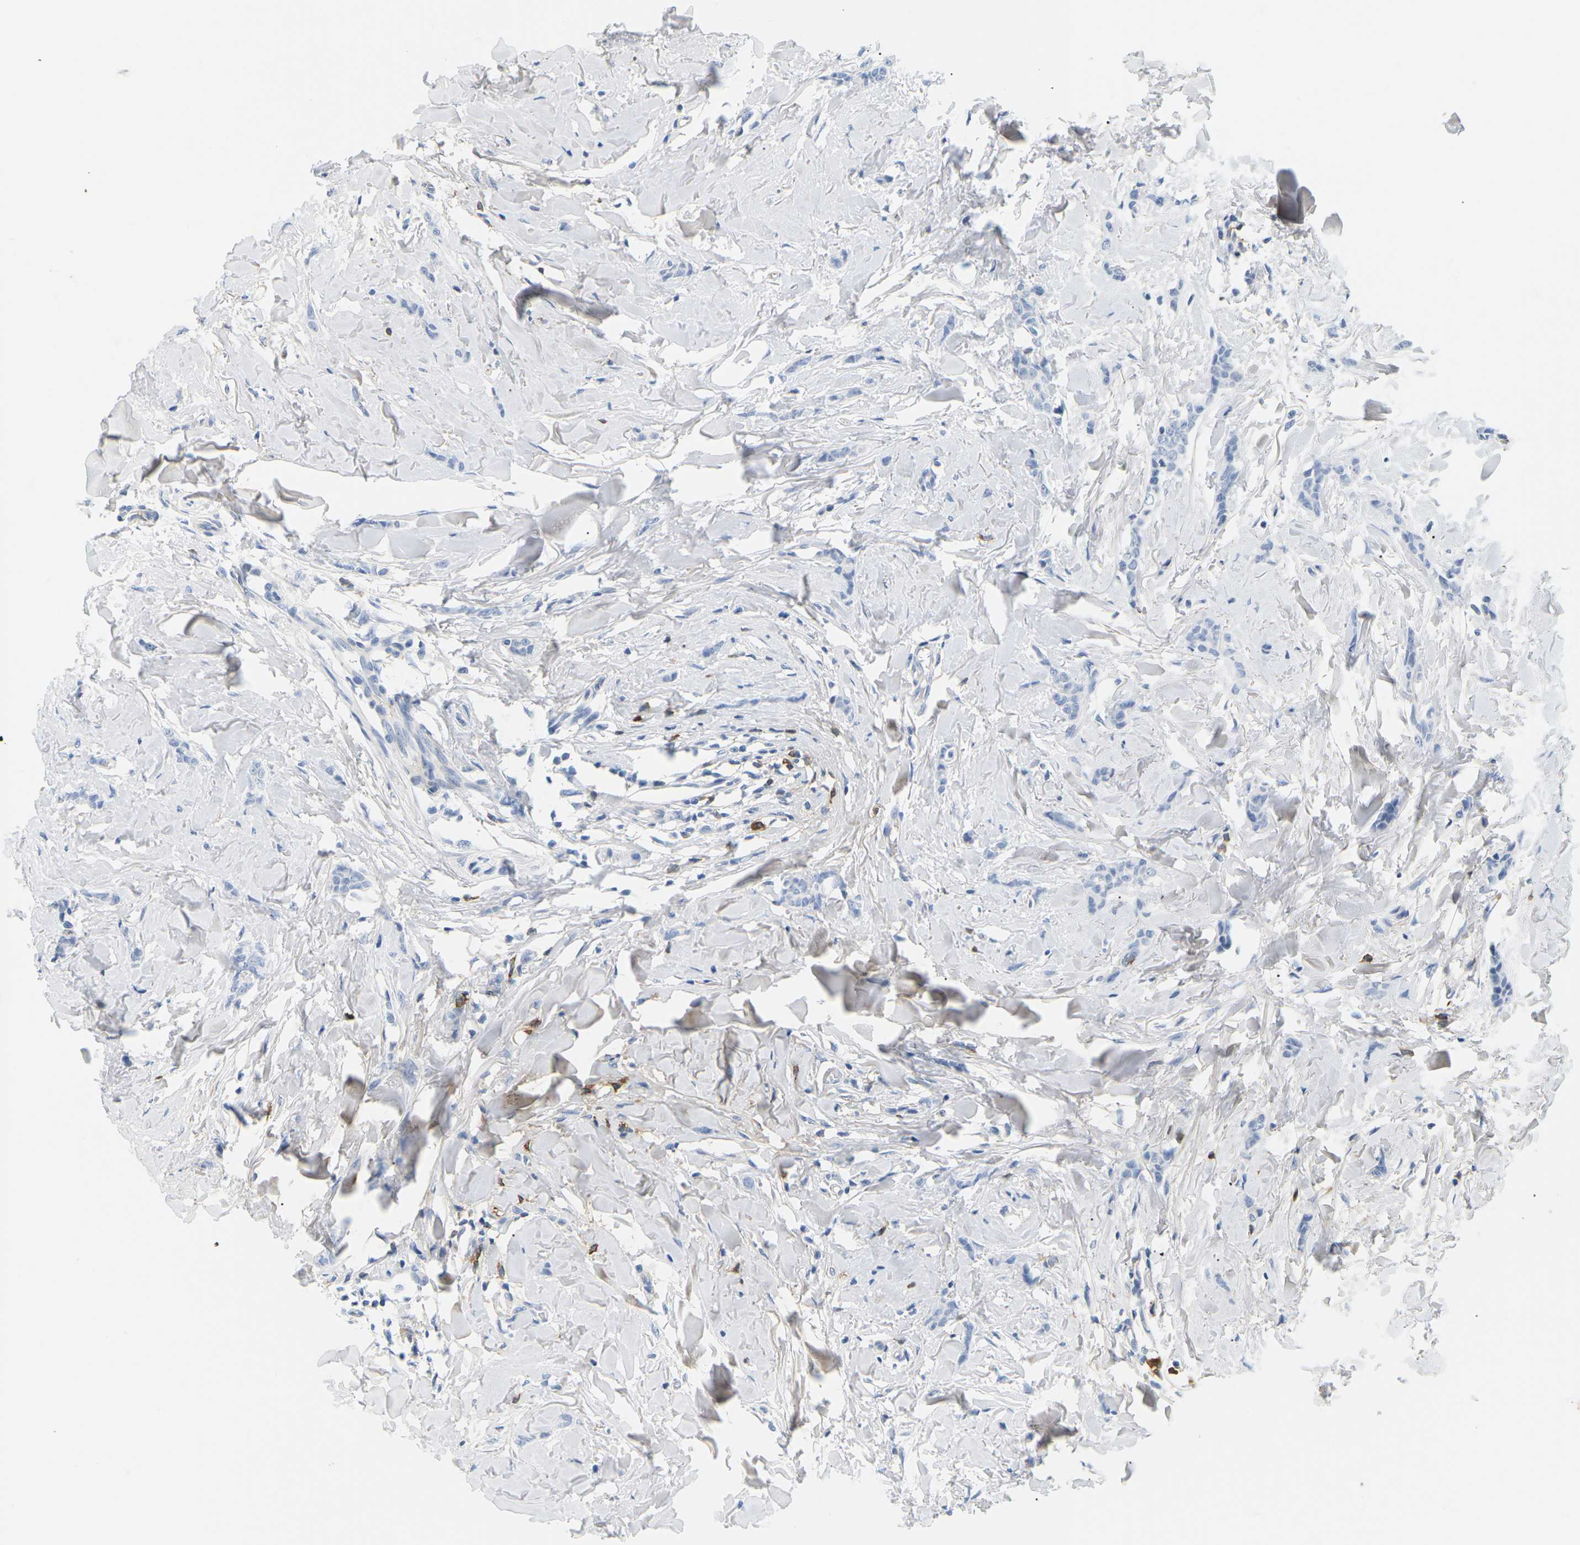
{"staining": {"intensity": "negative", "quantity": "none", "location": "none"}, "tissue": "breast cancer", "cell_type": "Tumor cells", "image_type": "cancer", "snomed": [{"axis": "morphology", "description": "Lobular carcinoma"}, {"axis": "topography", "description": "Skin"}, {"axis": "topography", "description": "Breast"}], "caption": "This is a photomicrograph of IHC staining of breast cancer (lobular carcinoma), which shows no staining in tumor cells. (DAB immunohistochemistry, high magnification).", "gene": "APOB", "patient": {"sex": "female", "age": 46}}